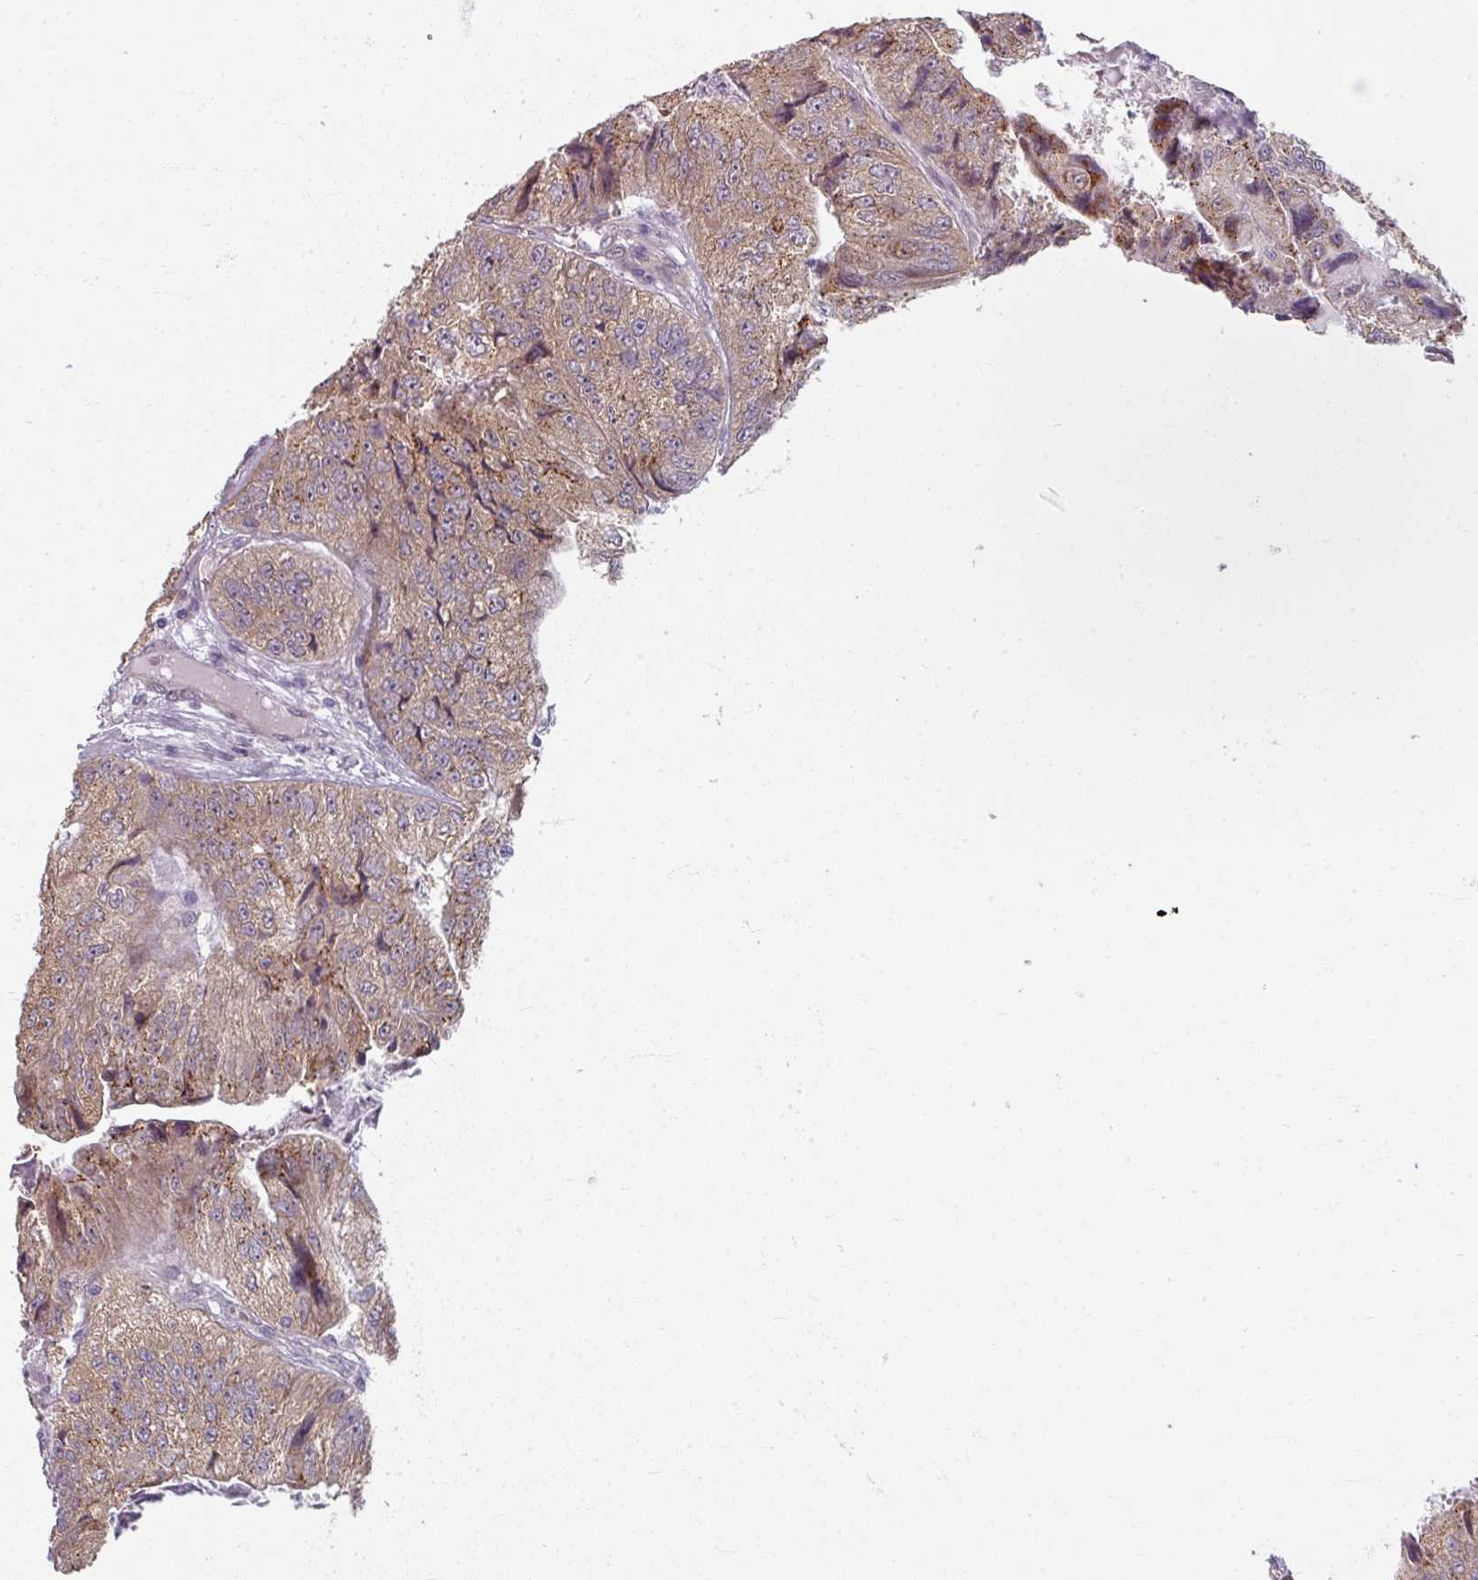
{"staining": {"intensity": "moderate", "quantity": ">75%", "location": "cytoplasmic/membranous"}, "tissue": "colorectal cancer", "cell_type": "Tumor cells", "image_type": "cancer", "snomed": [{"axis": "morphology", "description": "Adenocarcinoma, NOS"}, {"axis": "topography", "description": "Colon"}], "caption": "The histopathology image demonstrates immunohistochemical staining of colorectal cancer. There is moderate cytoplasmic/membranous positivity is appreciated in about >75% of tumor cells. The staining is performed using DAB (3,3'-diaminobenzidine) brown chromogen to label protein expression. The nuclei are counter-stained blue using hematoxylin.", "gene": "KMT5C", "patient": {"sex": "female", "age": 67}}